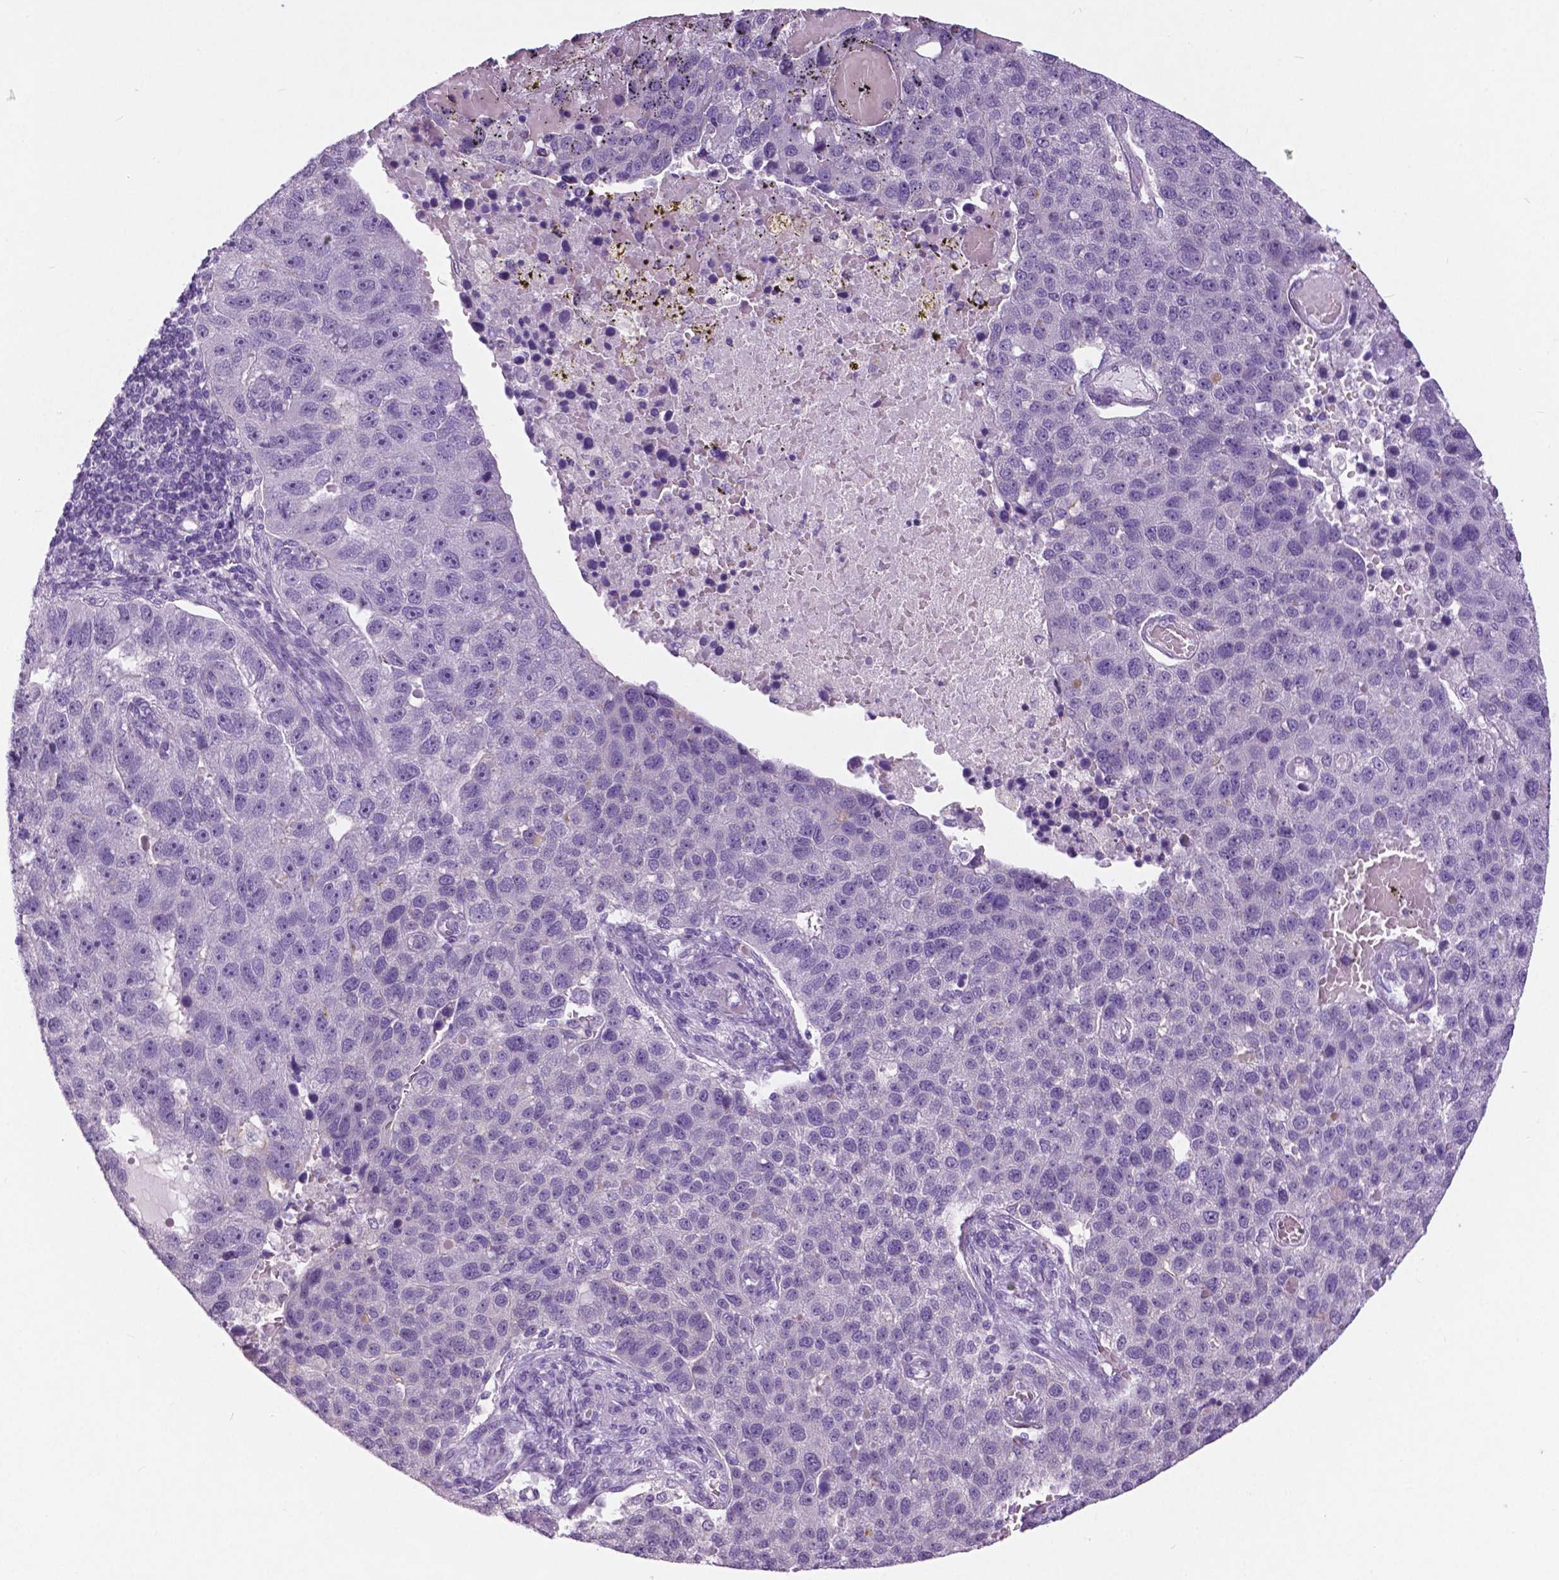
{"staining": {"intensity": "negative", "quantity": "none", "location": "none"}, "tissue": "pancreatic cancer", "cell_type": "Tumor cells", "image_type": "cancer", "snomed": [{"axis": "morphology", "description": "Adenocarcinoma, NOS"}, {"axis": "topography", "description": "Pancreas"}], "caption": "Pancreatic cancer (adenocarcinoma) stained for a protein using immunohistochemistry demonstrates no positivity tumor cells.", "gene": "TP53TG5", "patient": {"sex": "female", "age": 61}}